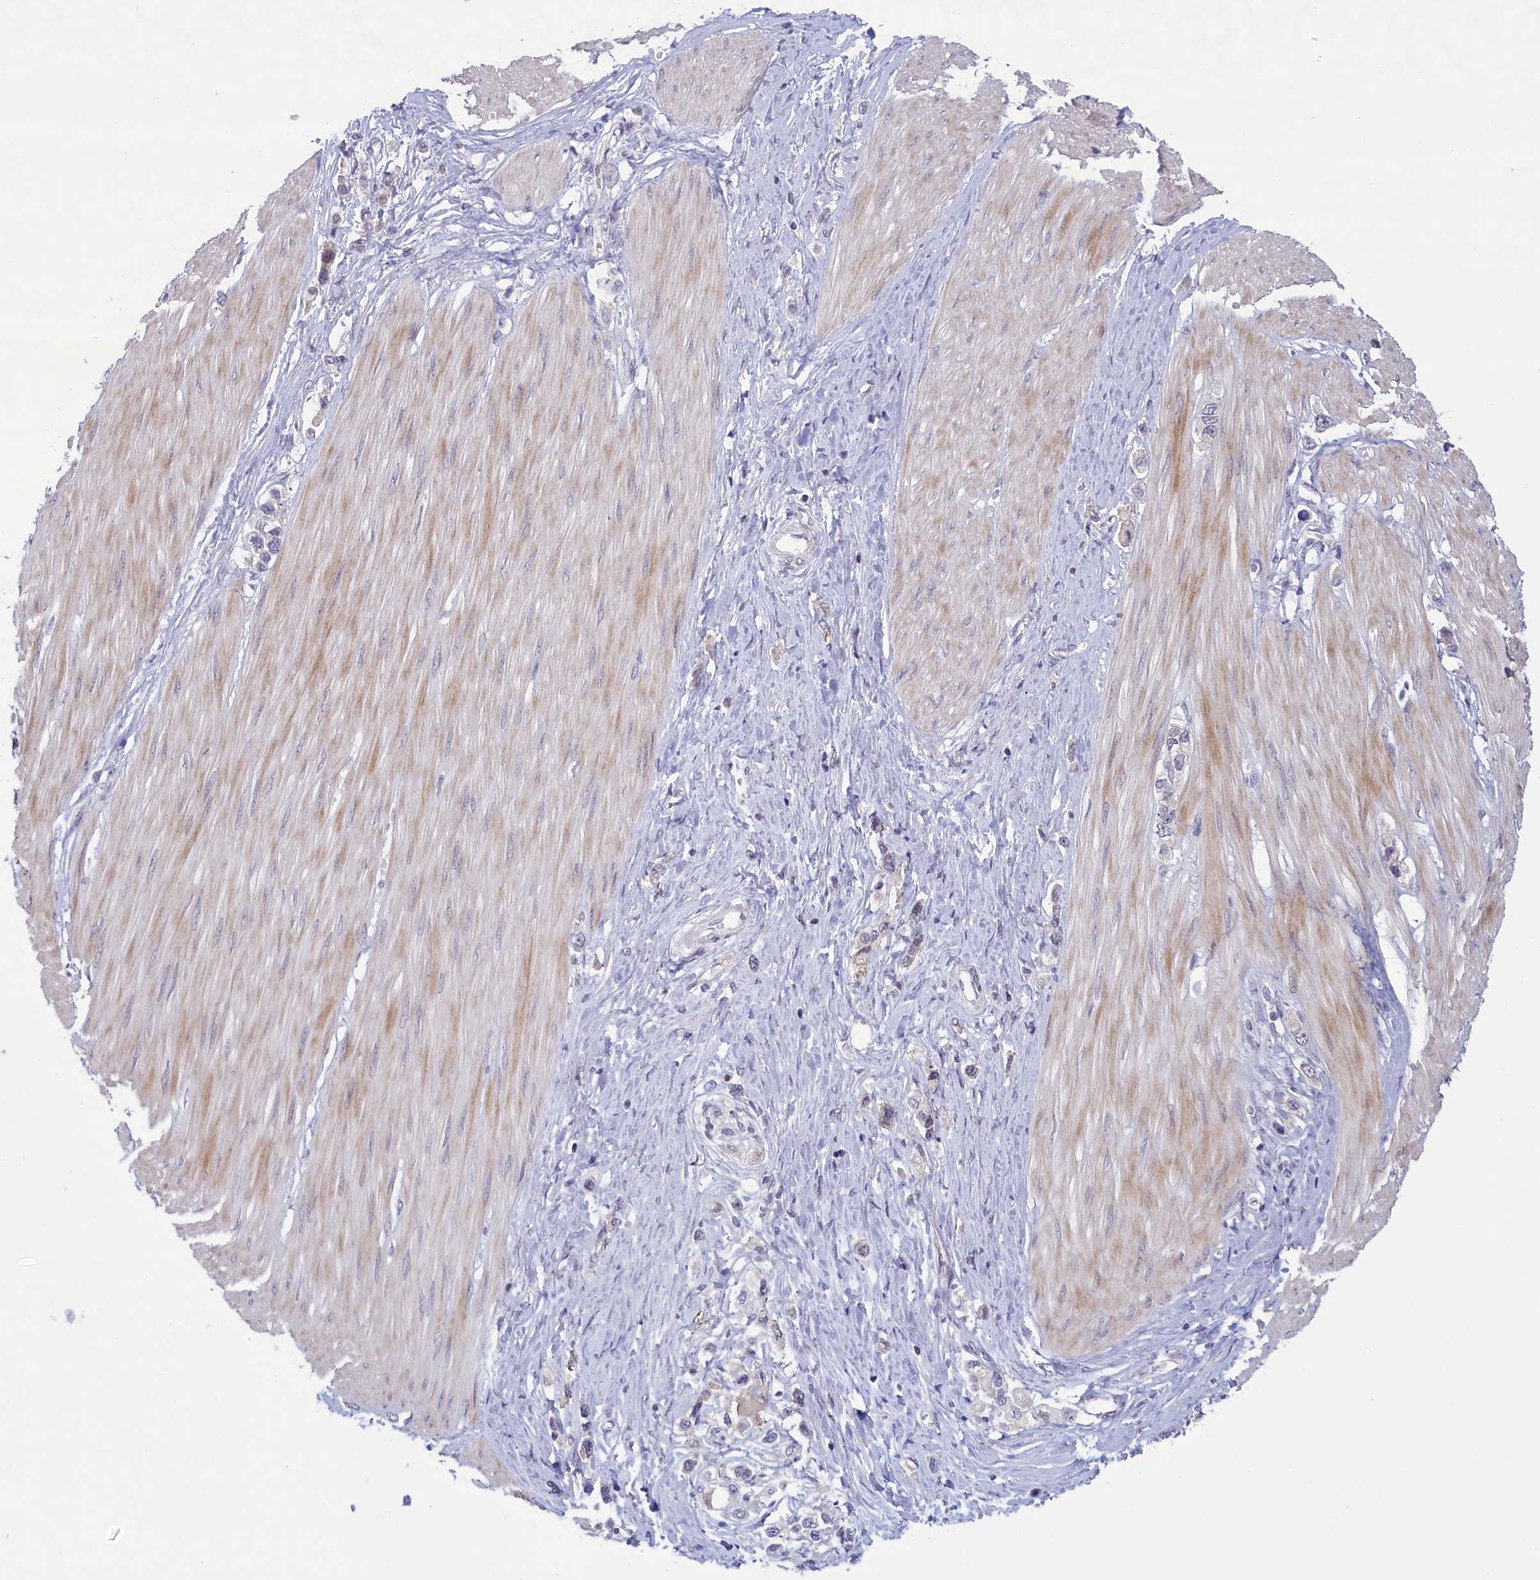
{"staining": {"intensity": "negative", "quantity": "none", "location": "none"}, "tissue": "stomach cancer", "cell_type": "Tumor cells", "image_type": "cancer", "snomed": [{"axis": "morphology", "description": "Adenocarcinoma, NOS"}, {"axis": "topography", "description": "Stomach"}], "caption": "DAB immunohistochemical staining of stomach cancer demonstrates no significant positivity in tumor cells.", "gene": "CORO2A", "patient": {"sex": "female", "age": 65}}